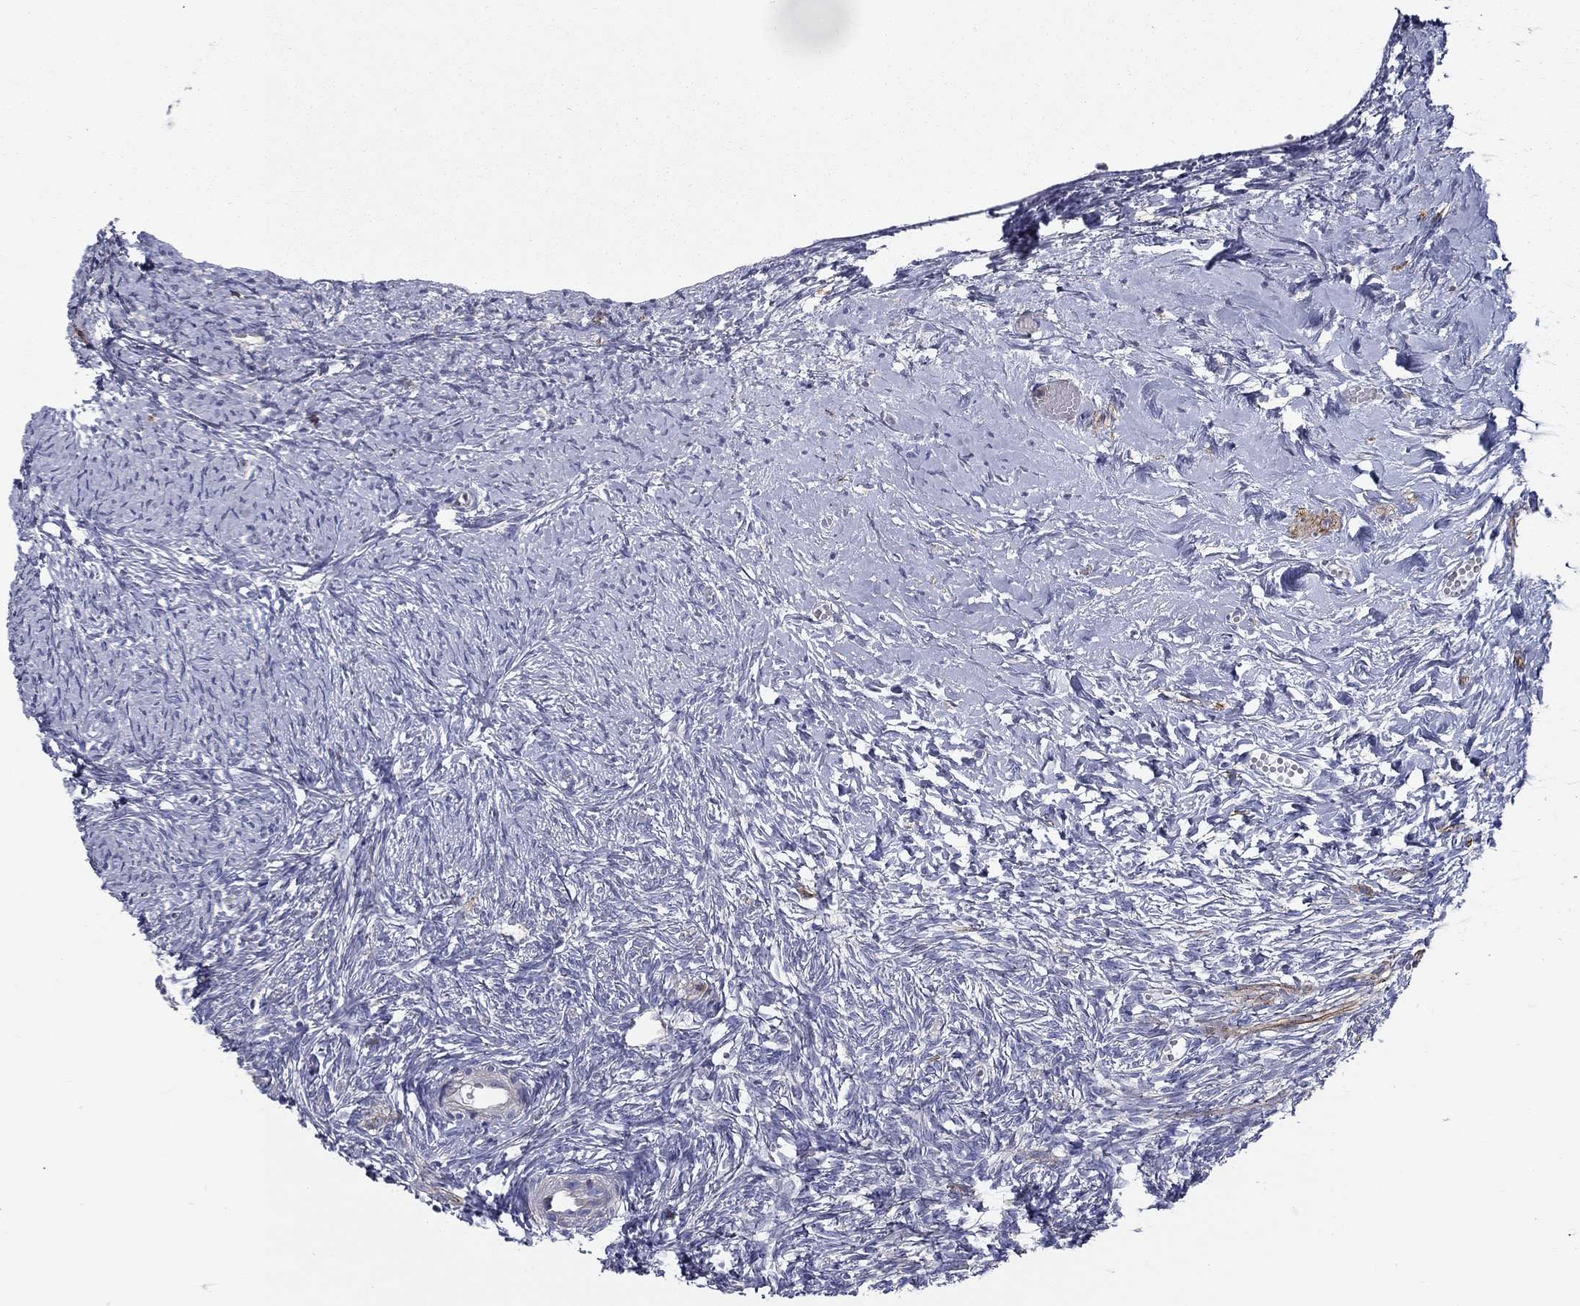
{"staining": {"intensity": "negative", "quantity": "none", "location": "none"}, "tissue": "ovary", "cell_type": "Ovarian stroma cells", "image_type": "normal", "snomed": [{"axis": "morphology", "description": "Normal tissue, NOS"}, {"axis": "topography", "description": "Ovary"}], "caption": "Human ovary stained for a protein using immunohistochemistry (IHC) exhibits no staining in ovarian stroma cells.", "gene": "SIT1", "patient": {"sex": "female", "age": 43}}